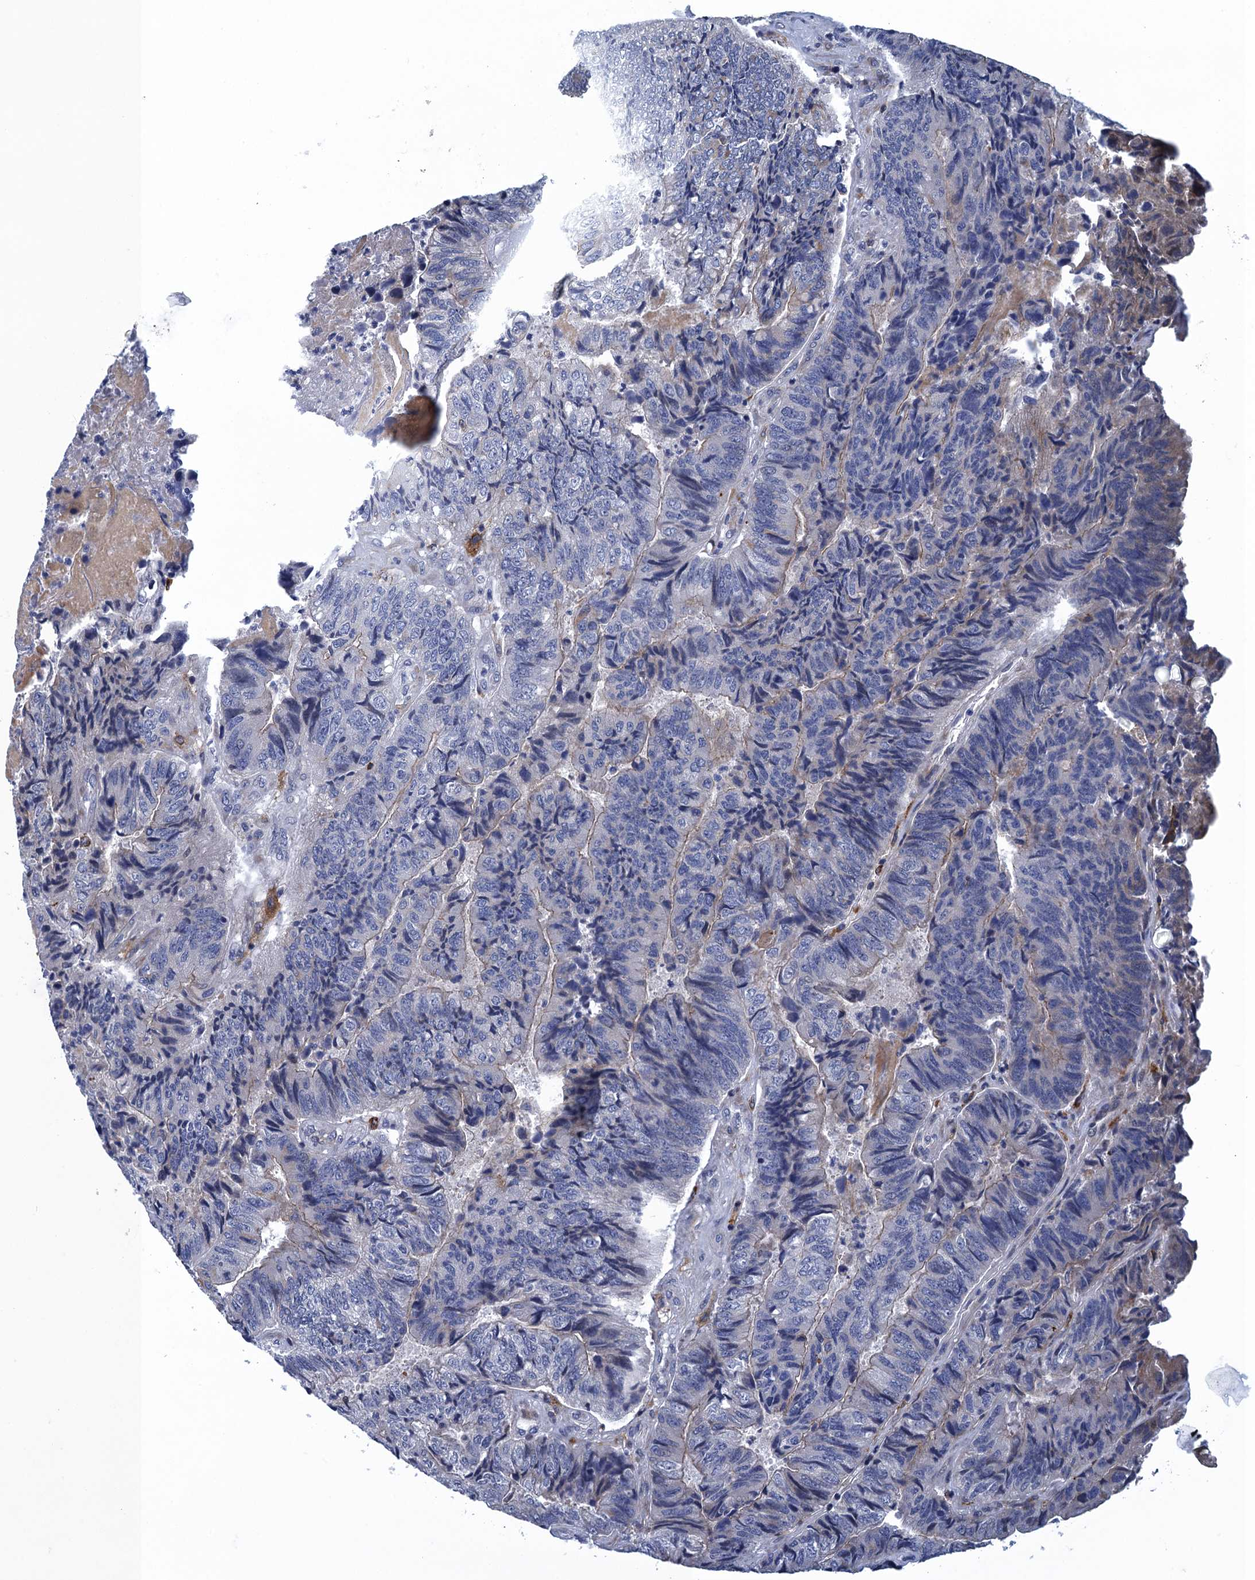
{"staining": {"intensity": "negative", "quantity": "none", "location": "none"}, "tissue": "colorectal cancer", "cell_type": "Tumor cells", "image_type": "cancer", "snomed": [{"axis": "morphology", "description": "Adenocarcinoma, NOS"}, {"axis": "topography", "description": "Colon"}], "caption": "Adenocarcinoma (colorectal) stained for a protein using immunohistochemistry demonstrates no staining tumor cells.", "gene": "DNHD1", "patient": {"sex": "female", "age": 67}}